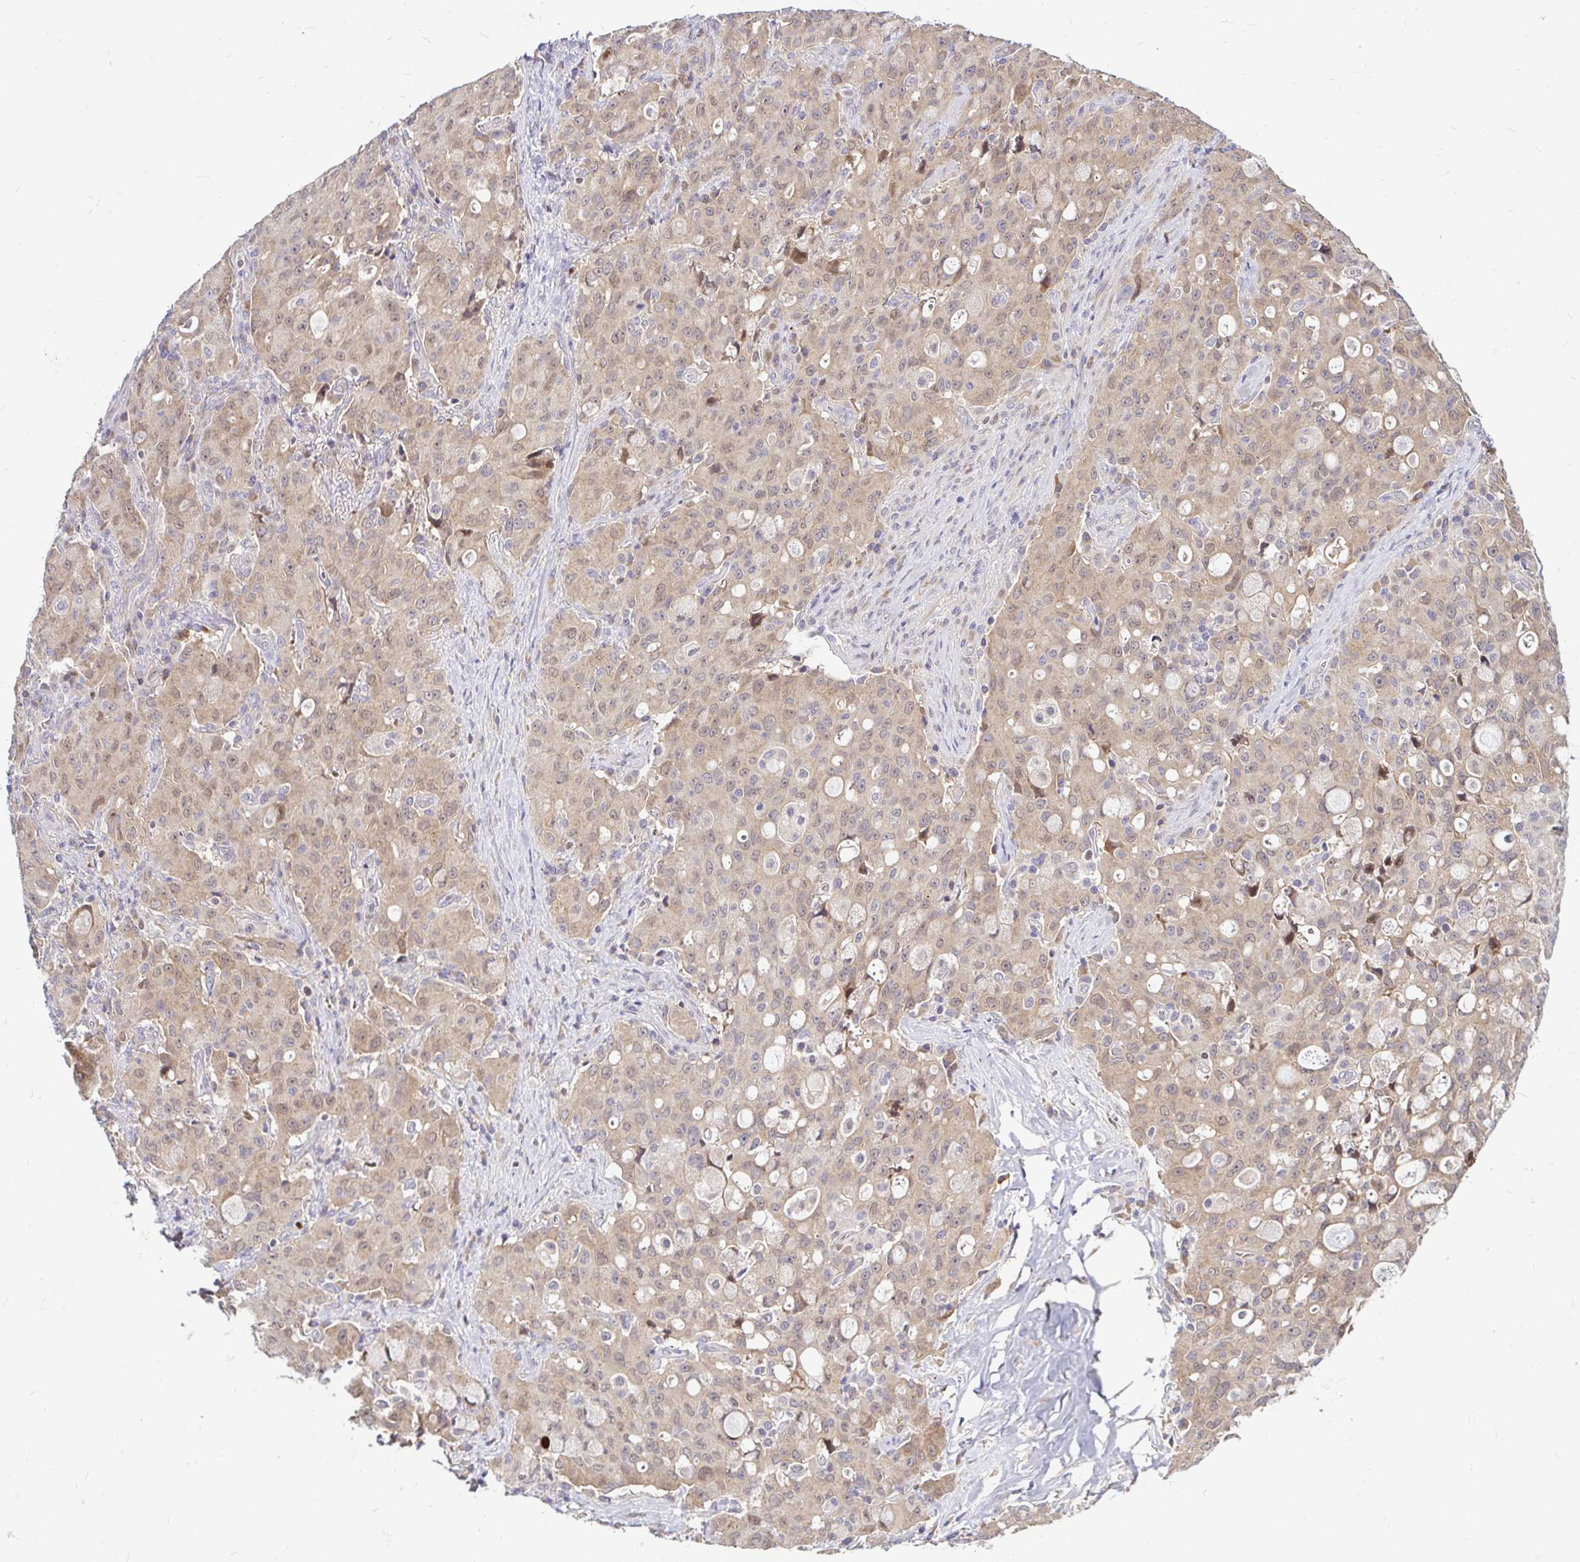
{"staining": {"intensity": "moderate", "quantity": ">75%", "location": "cytoplasmic/membranous,nuclear"}, "tissue": "lung cancer", "cell_type": "Tumor cells", "image_type": "cancer", "snomed": [{"axis": "morphology", "description": "Adenocarcinoma, NOS"}, {"axis": "topography", "description": "Lung"}], "caption": "High-magnification brightfield microscopy of lung cancer (adenocarcinoma) stained with DAB (3,3'-diaminobenzidine) (brown) and counterstained with hematoxylin (blue). tumor cells exhibit moderate cytoplasmic/membranous and nuclear positivity is identified in approximately>75% of cells.", "gene": "ARHGEF37", "patient": {"sex": "female", "age": 44}}